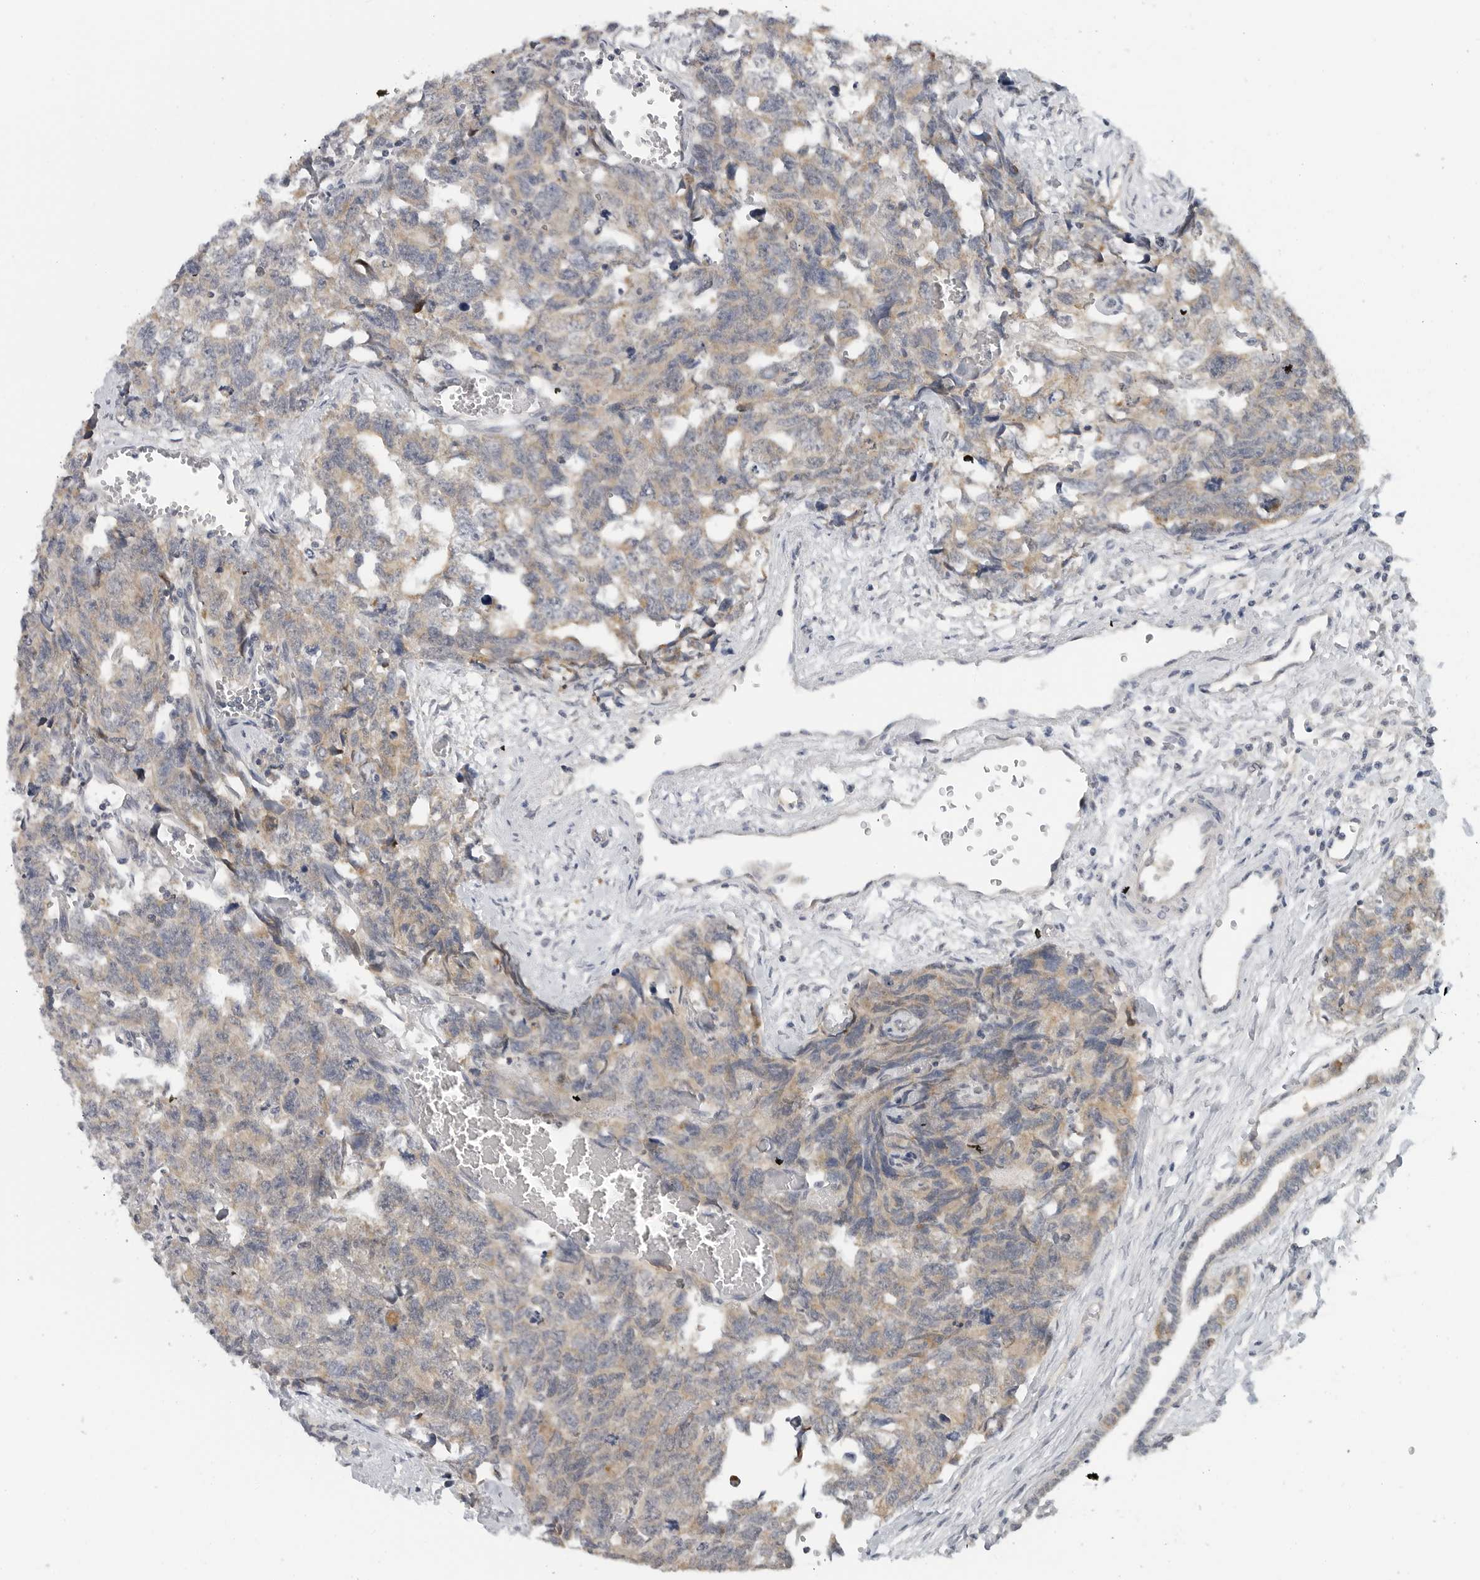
{"staining": {"intensity": "weak", "quantity": ">75%", "location": "cytoplasmic/membranous"}, "tissue": "testis cancer", "cell_type": "Tumor cells", "image_type": "cancer", "snomed": [{"axis": "morphology", "description": "Carcinoma, Embryonal, NOS"}, {"axis": "topography", "description": "Testis"}], "caption": "Protein analysis of embryonal carcinoma (testis) tissue displays weak cytoplasmic/membranous staining in about >75% of tumor cells.", "gene": "IL12RB2", "patient": {"sex": "male", "age": 31}}